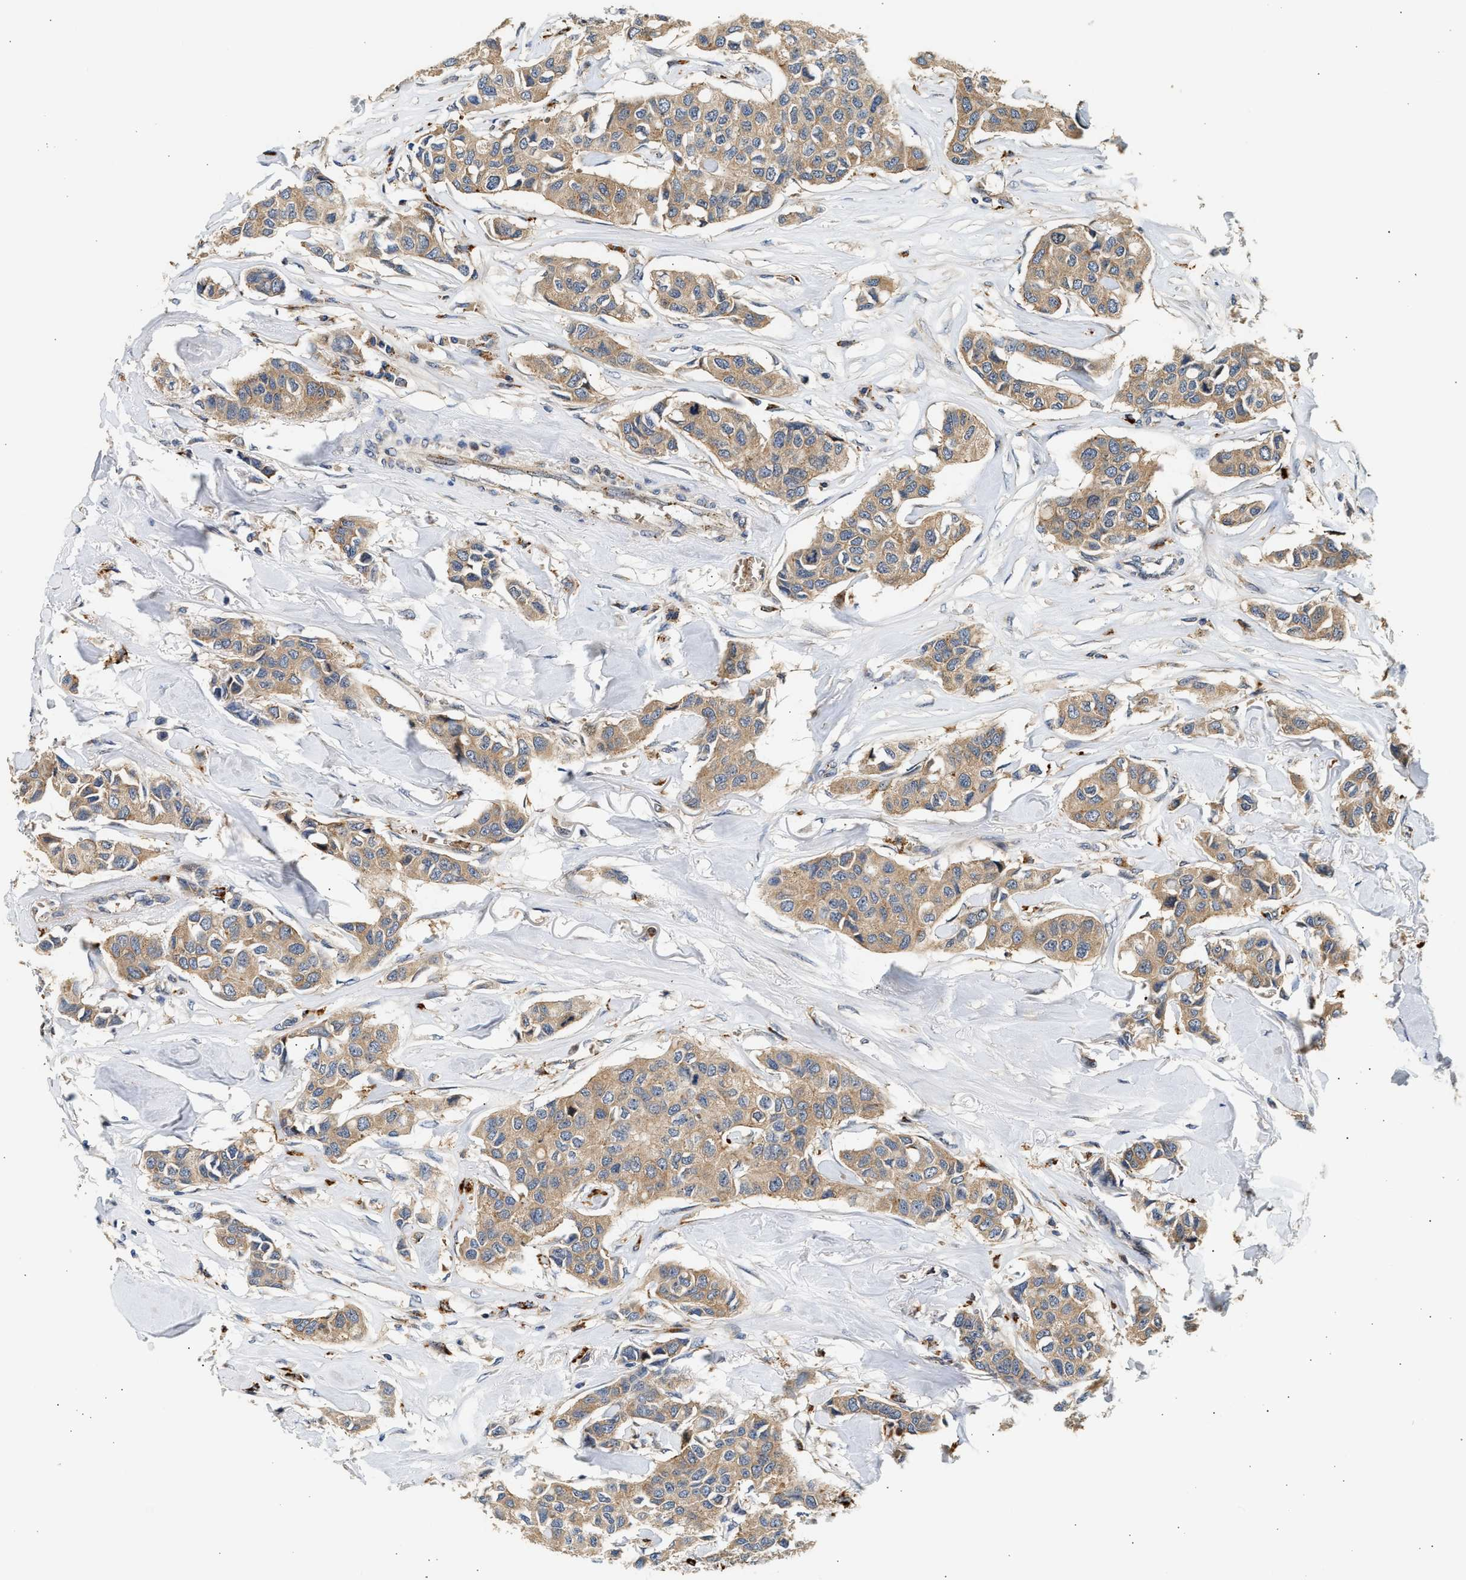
{"staining": {"intensity": "moderate", "quantity": ">75%", "location": "cytoplasmic/membranous"}, "tissue": "breast cancer", "cell_type": "Tumor cells", "image_type": "cancer", "snomed": [{"axis": "morphology", "description": "Duct carcinoma"}, {"axis": "topography", "description": "Breast"}], "caption": "Breast cancer stained with a protein marker shows moderate staining in tumor cells.", "gene": "PLD3", "patient": {"sex": "female", "age": 80}}